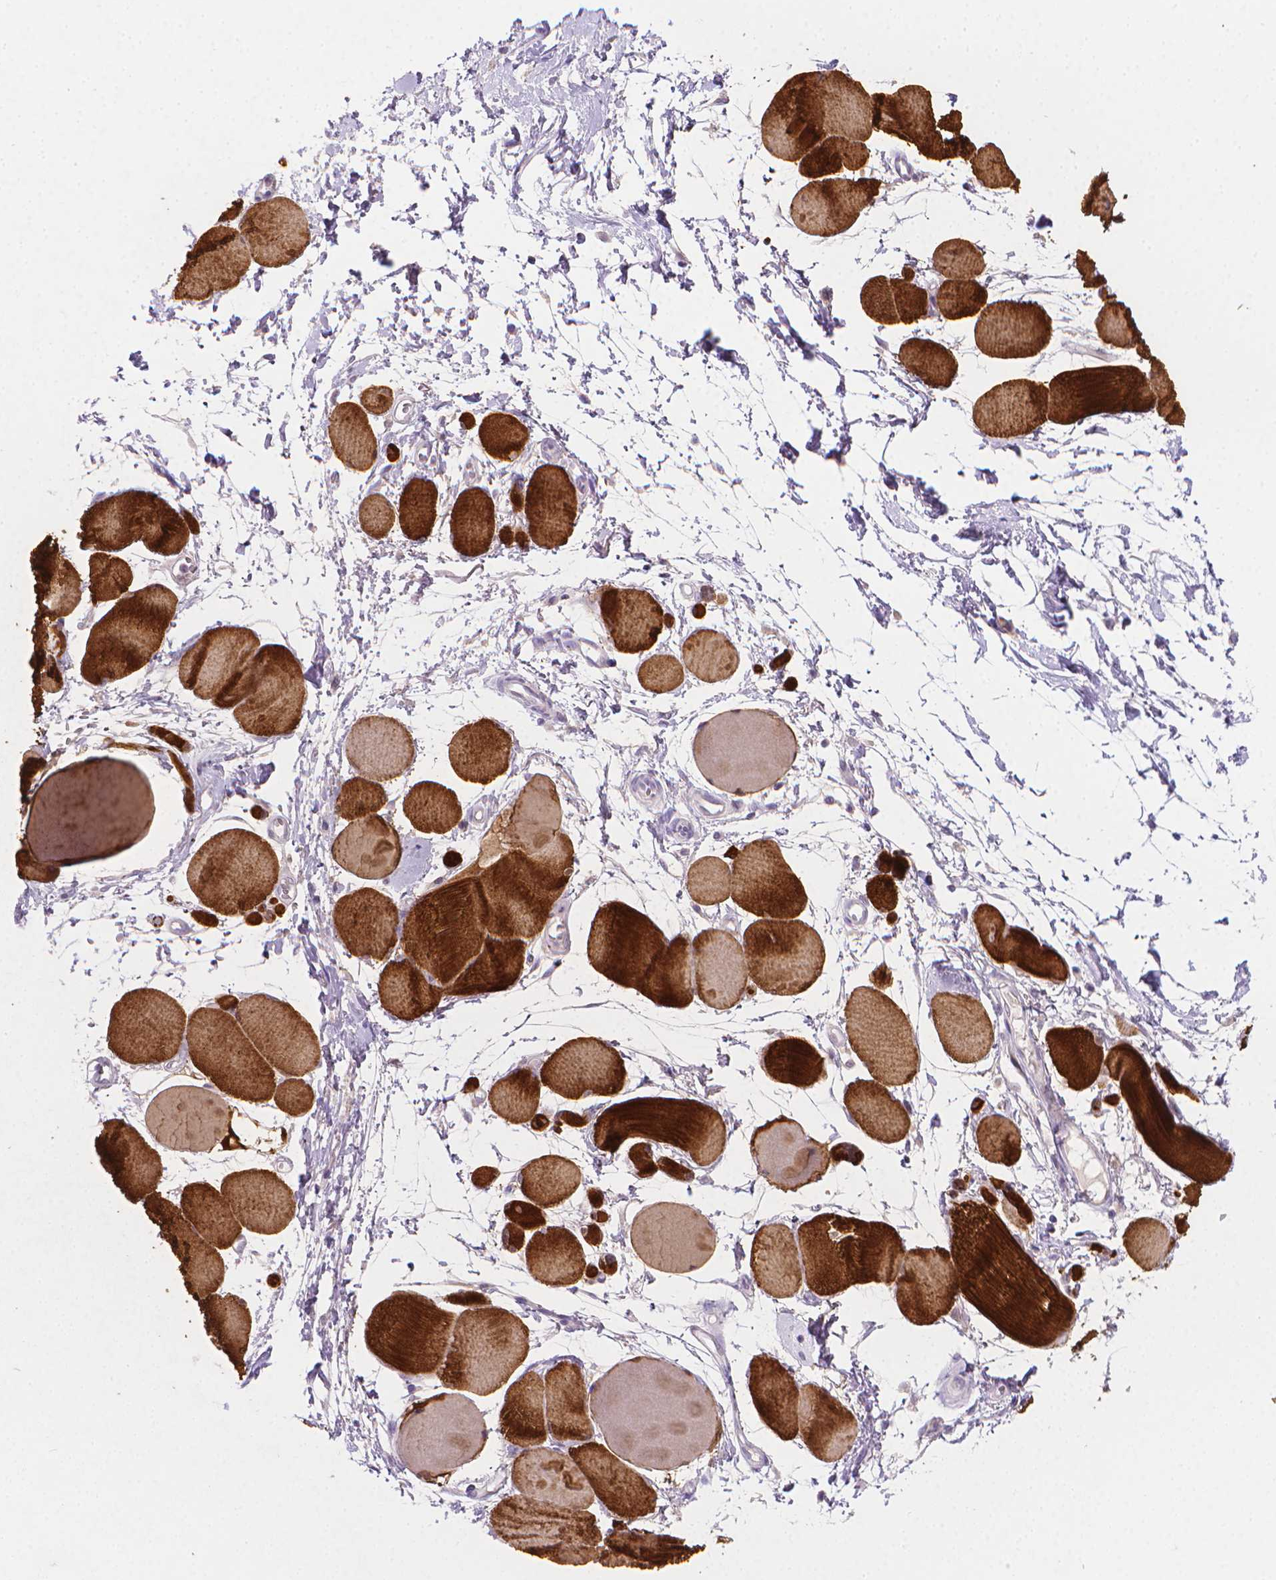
{"staining": {"intensity": "strong", "quantity": ">75%", "location": "cytoplasmic/membranous"}, "tissue": "skeletal muscle", "cell_type": "Myocytes", "image_type": "normal", "snomed": [{"axis": "morphology", "description": "Normal tissue, NOS"}, {"axis": "topography", "description": "Skeletal muscle"}], "caption": "This image exhibits immunohistochemistry staining of unremarkable skeletal muscle, with high strong cytoplasmic/membranous staining in approximately >75% of myocytes.", "gene": "TNNI2", "patient": {"sex": "female", "age": 75}}